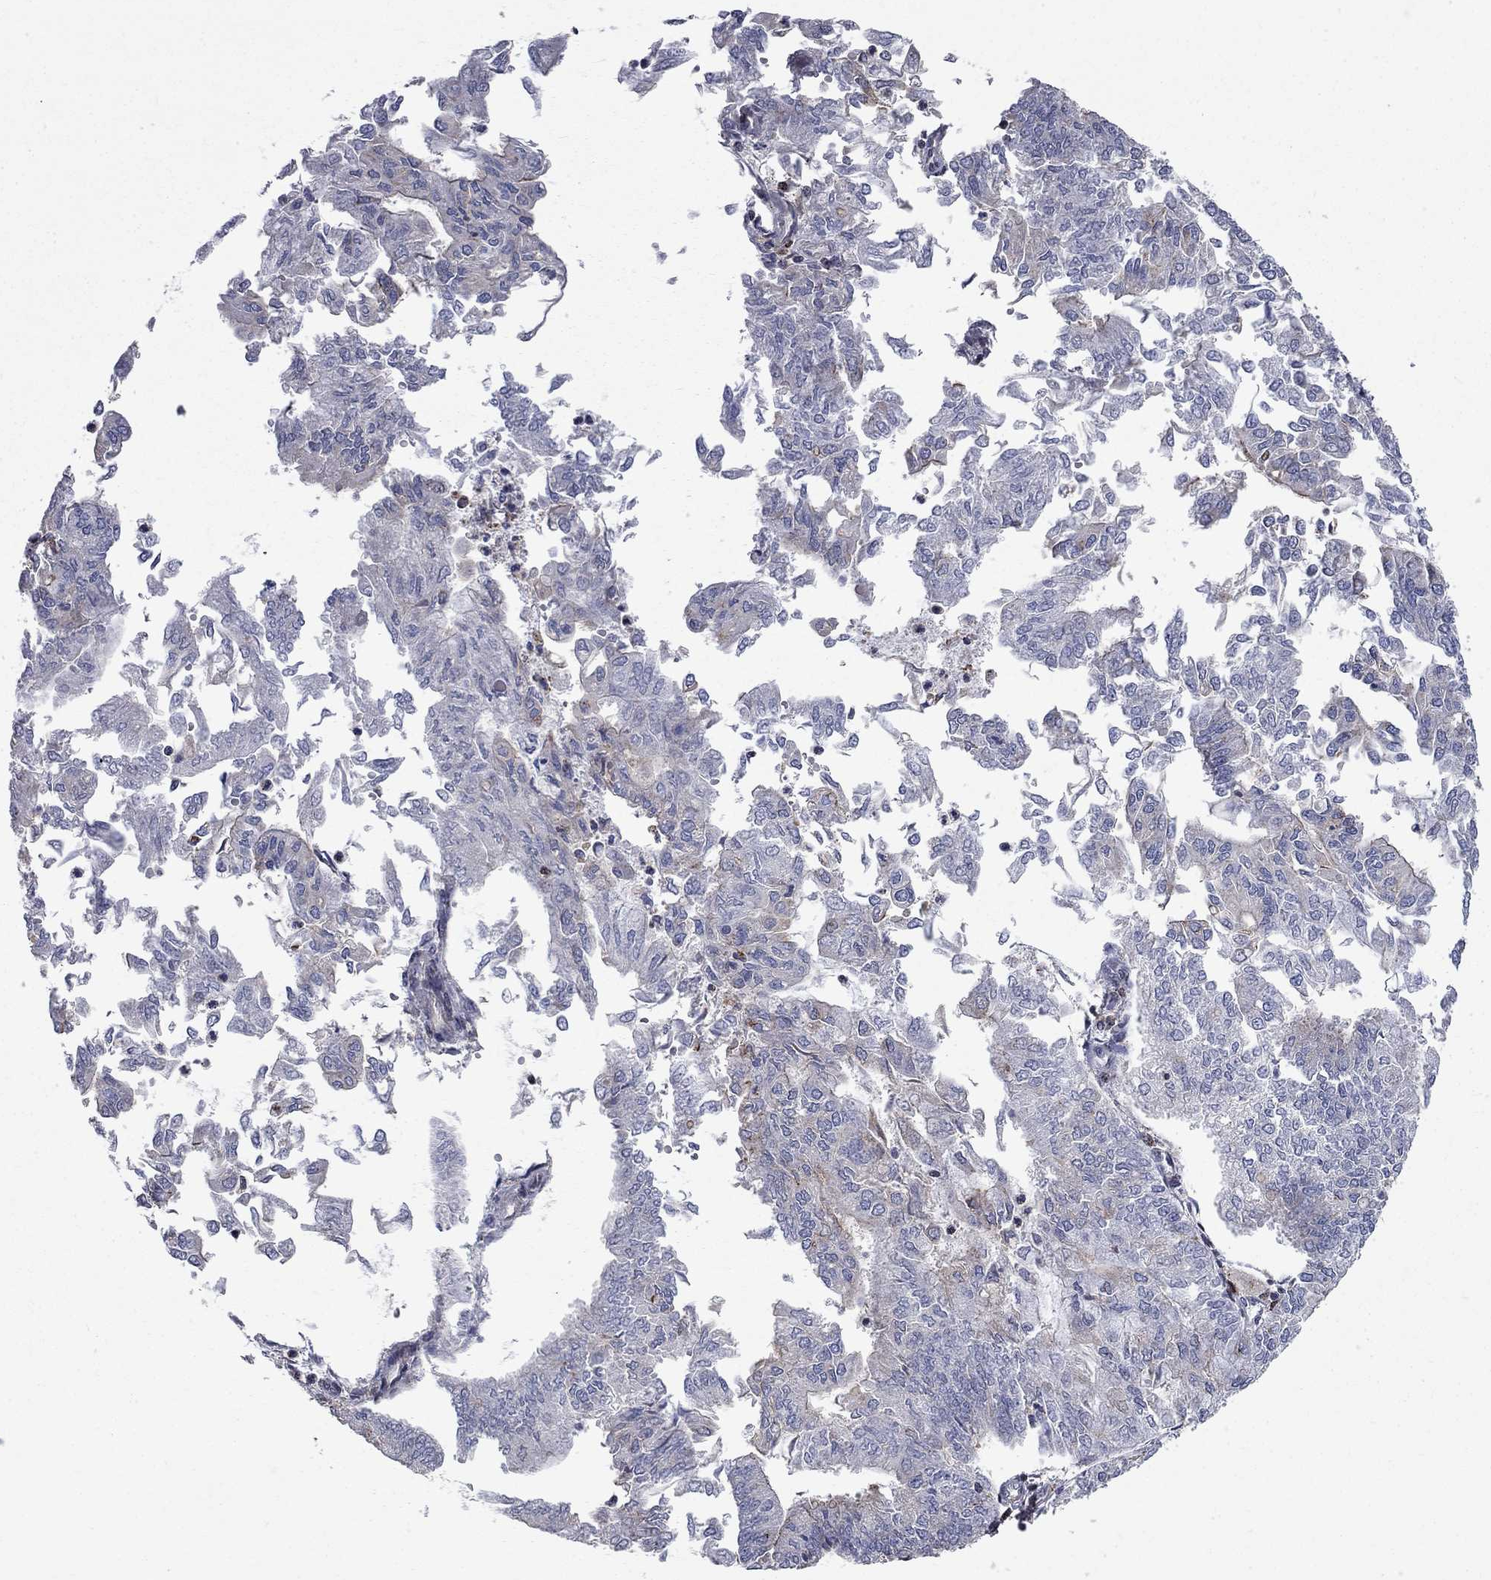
{"staining": {"intensity": "negative", "quantity": "none", "location": "none"}, "tissue": "endometrial cancer", "cell_type": "Tumor cells", "image_type": "cancer", "snomed": [{"axis": "morphology", "description": "Adenocarcinoma, NOS"}, {"axis": "topography", "description": "Endometrium"}], "caption": "This micrograph is of endometrial cancer (adenocarcinoma) stained with immunohistochemistry (IHC) to label a protein in brown with the nuclei are counter-stained blue. There is no positivity in tumor cells.", "gene": "ERN2", "patient": {"sex": "female", "age": 59}}